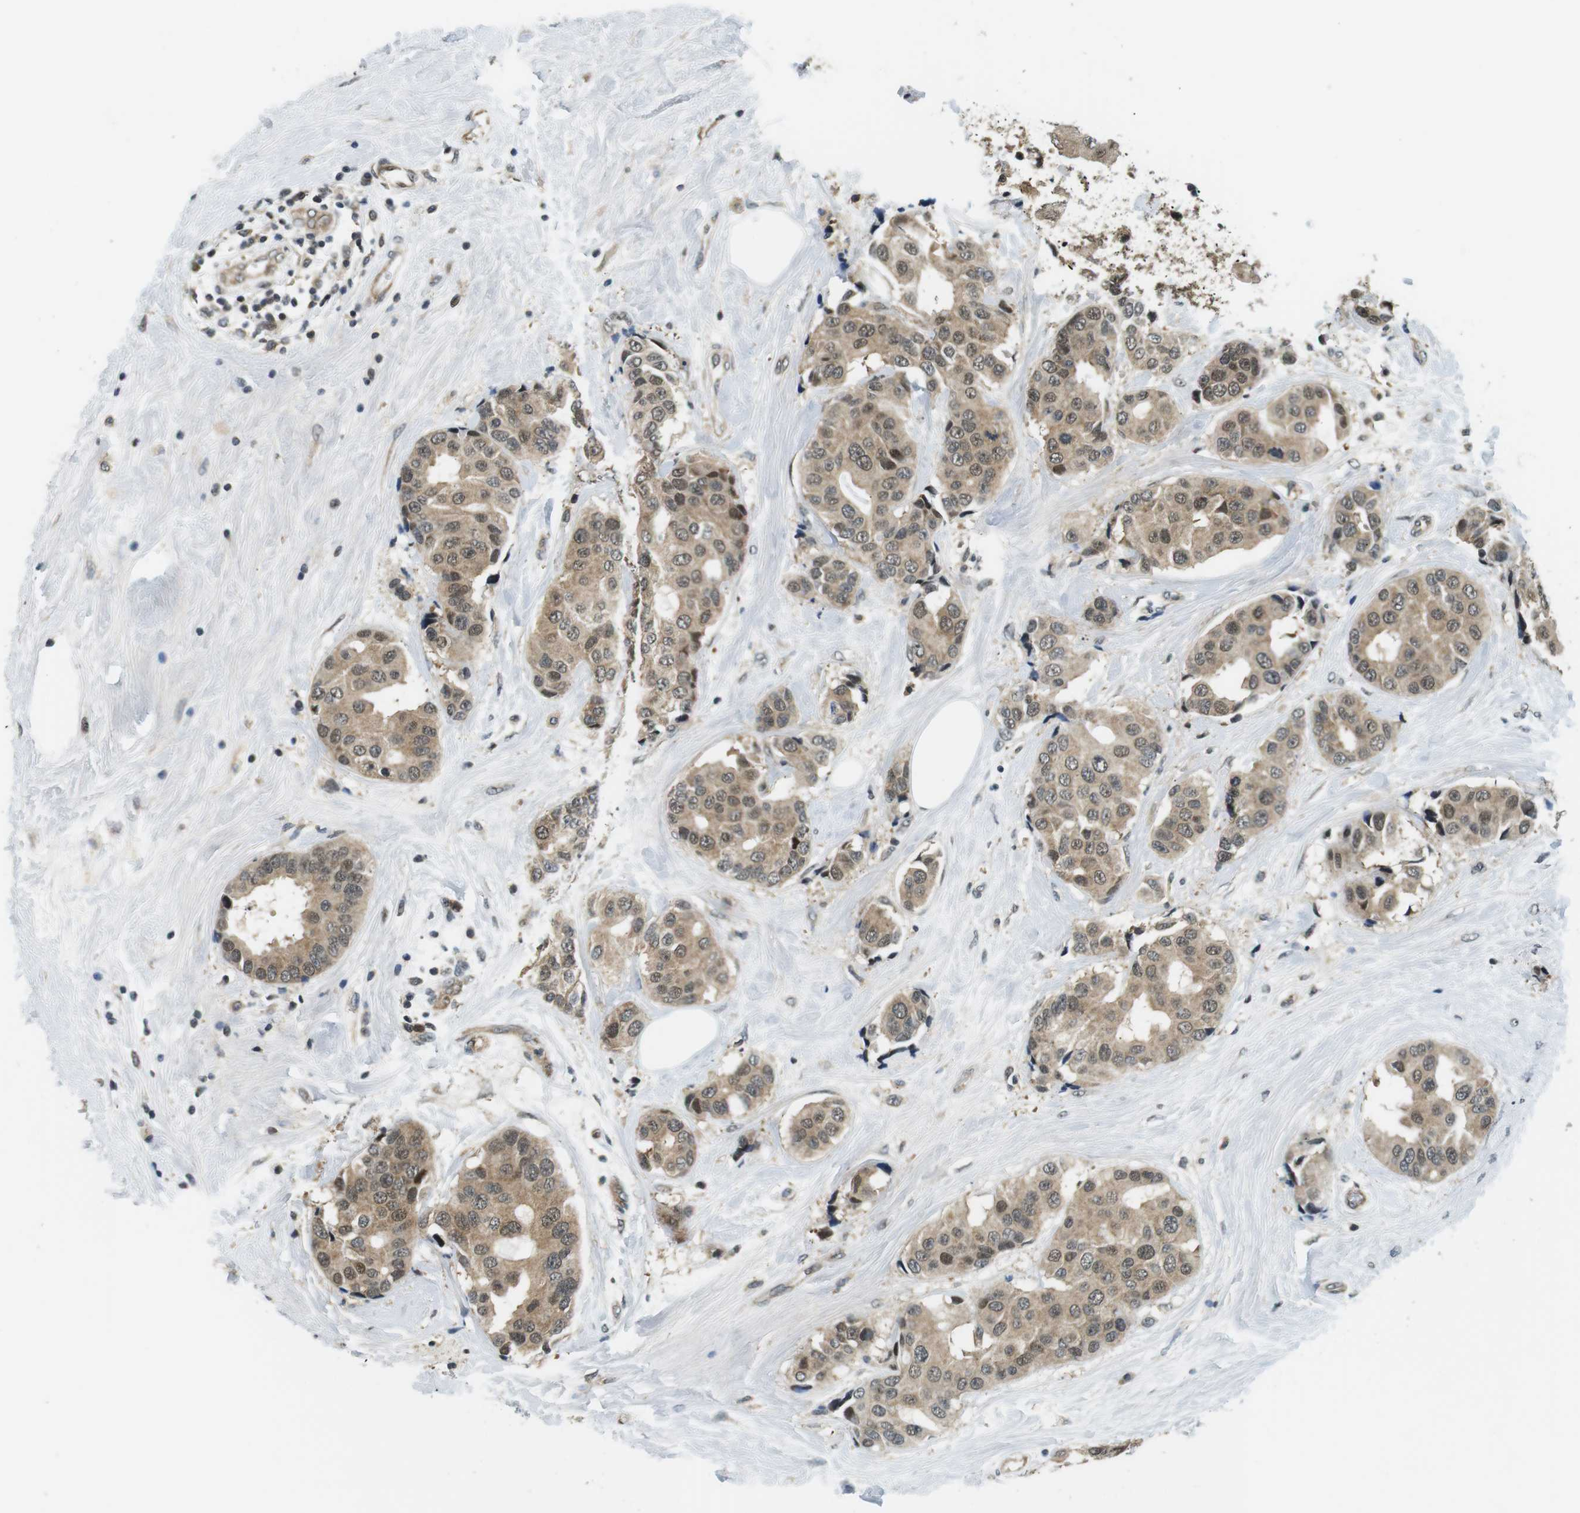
{"staining": {"intensity": "moderate", "quantity": ">75%", "location": "cytoplasmic/membranous,nuclear"}, "tissue": "breast cancer", "cell_type": "Tumor cells", "image_type": "cancer", "snomed": [{"axis": "morphology", "description": "Normal tissue, NOS"}, {"axis": "morphology", "description": "Duct carcinoma"}, {"axis": "topography", "description": "Breast"}], "caption": "An image of human breast cancer (invasive ductal carcinoma) stained for a protein demonstrates moderate cytoplasmic/membranous and nuclear brown staining in tumor cells. The staining was performed using DAB to visualize the protein expression in brown, while the nuclei were stained in blue with hematoxylin (Magnification: 20x).", "gene": "CSNK2B", "patient": {"sex": "female", "age": 39}}